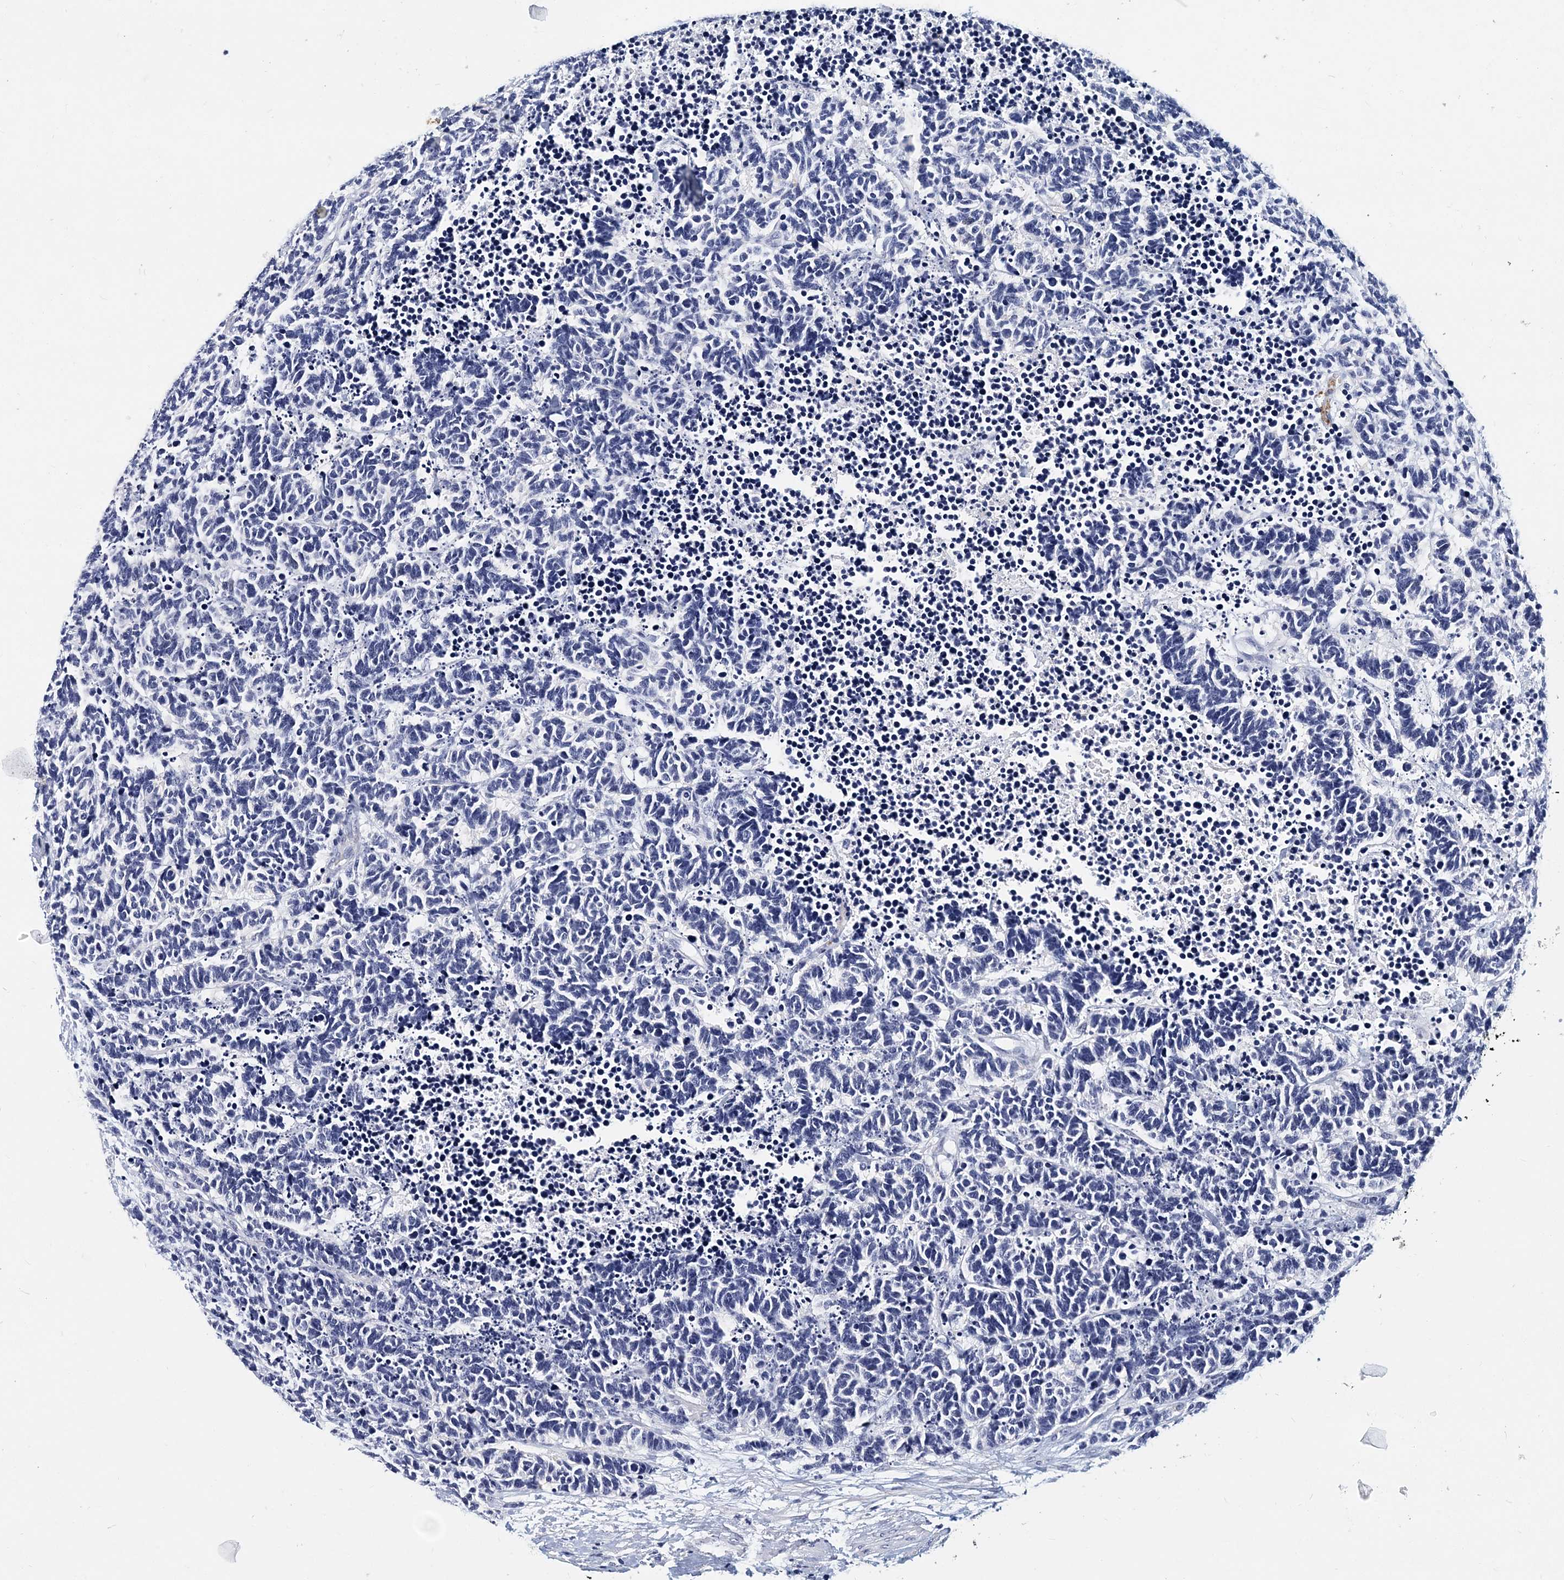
{"staining": {"intensity": "negative", "quantity": "none", "location": "none"}, "tissue": "carcinoid", "cell_type": "Tumor cells", "image_type": "cancer", "snomed": [{"axis": "morphology", "description": "Carcinoma, NOS"}, {"axis": "morphology", "description": "Carcinoid, malignant, NOS"}, {"axis": "topography", "description": "Urinary bladder"}], "caption": "There is no significant positivity in tumor cells of malignant carcinoid.", "gene": "ITGA2B", "patient": {"sex": "male", "age": 57}}